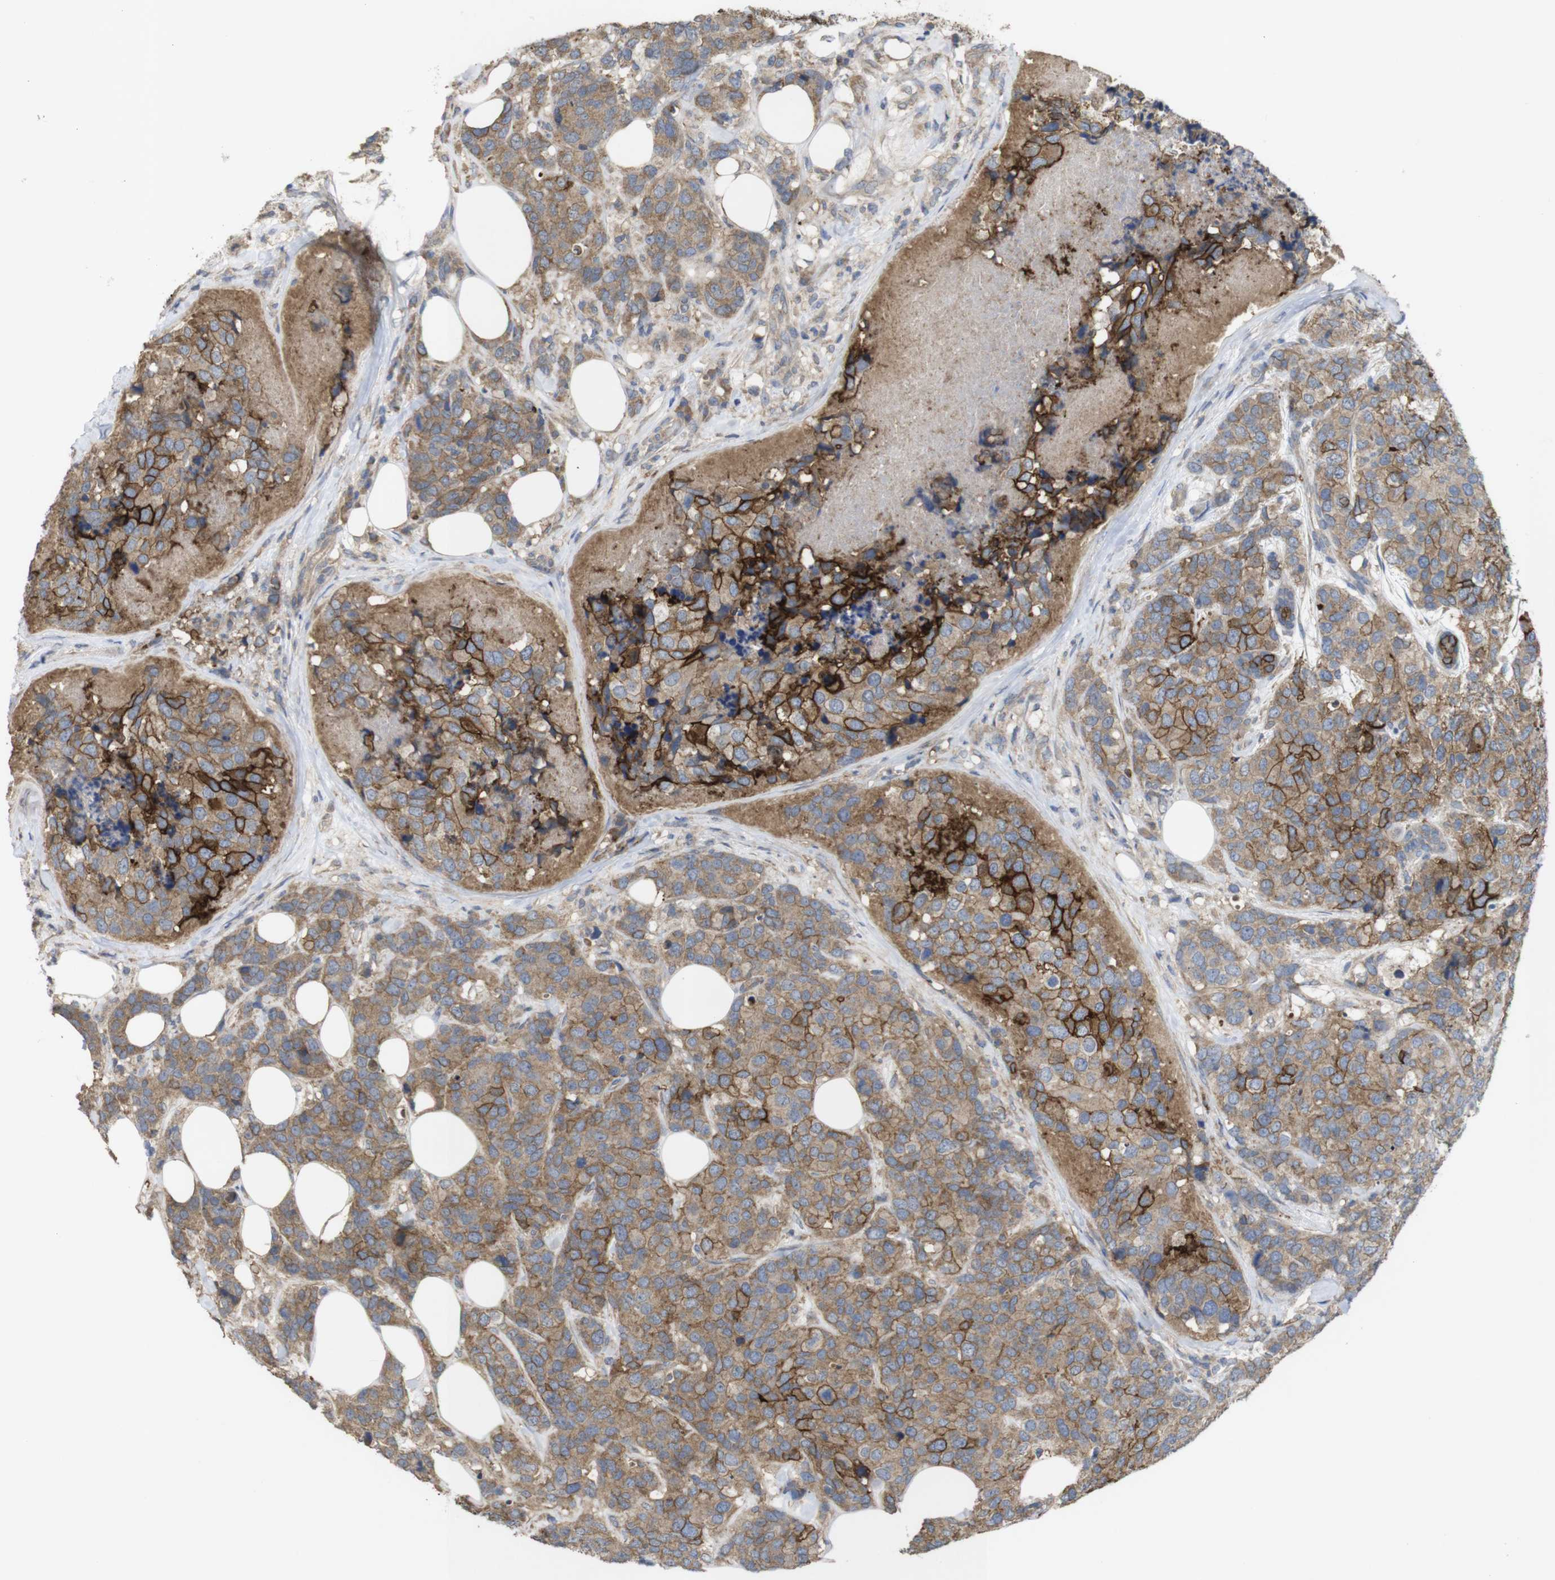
{"staining": {"intensity": "moderate", "quantity": ">75%", "location": "cytoplasmic/membranous"}, "tissue": "breast cancer", "cell_type": "Tumor cells", "image_type": "cancer", "snomed": [{"axis": "morphology", "description": "Lobular carcinoma"}, {"axis": "topography", "description": "Breast"}], "caption": "Protein expression by immunohistochemistry shows moderate cytoplasmic/membranous positivity in about >75% of tumor cells in breast cancer (lobular carcinoma).", "gene": "KCNS3", "patient": {"sex": "female", "age": 59}}